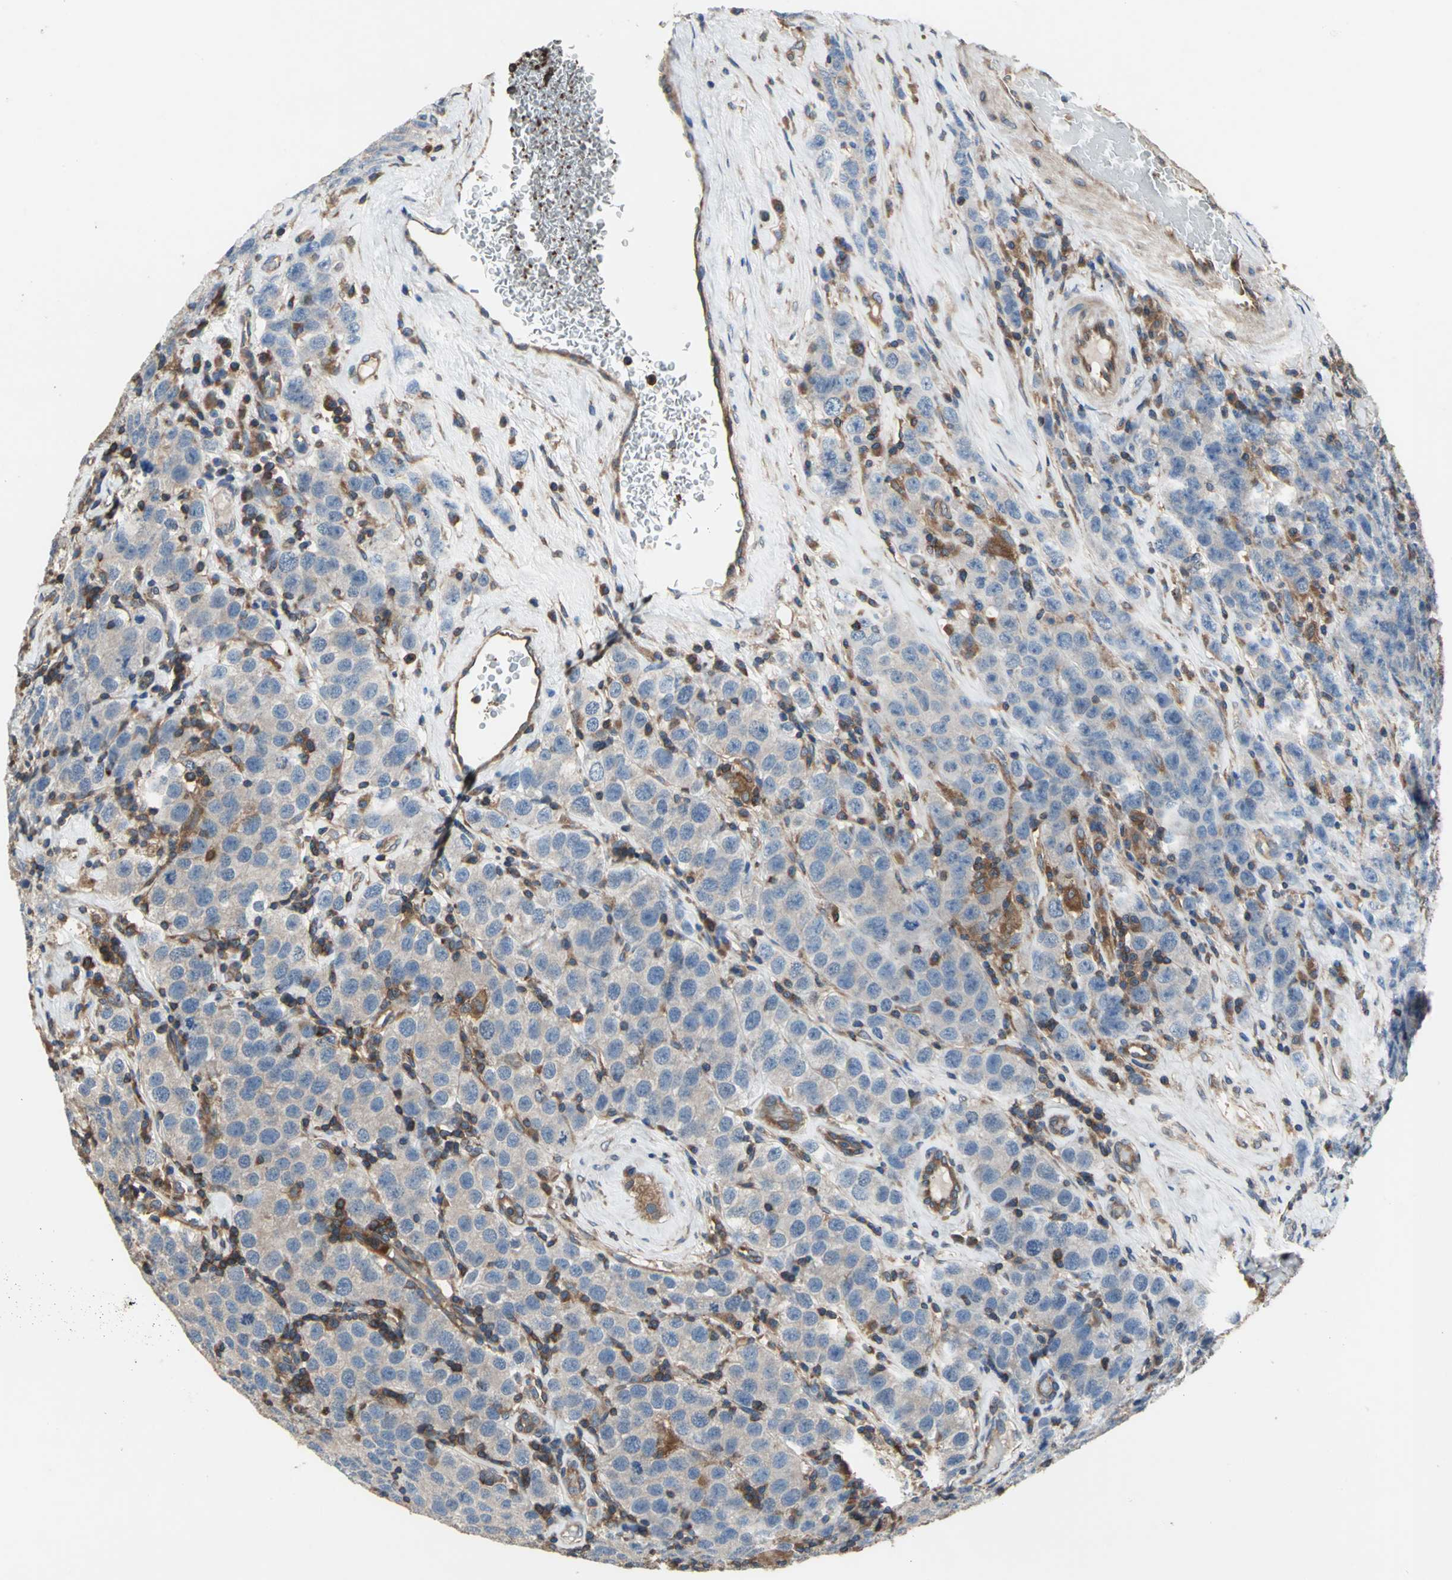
{"staining": {"intensity": "weak", "quantity": "25%-75%", "location": "cytoplasmic/membranous"}, "tissue": "testis cancer", "cell_type": "Tumor cells", "image_type": "cancer", "snomed": [{"axis": "morphology", "description": "Seminoma, NOS"}, {"axis": "topography", "description": "Testis"}], "caption": "A low amount of weak cytoplasmic/membranous staining is present in approximately 25%-75% of tumor cells in testis cancer (seminoma) tissue. Using DAB (3,3'-diaminobenzidine) (brown) and hematoxylin (blue) stains, captured at high magnification using brightfield microscopy.", "gene": "CAPN1", "patient": {"sex": "male", "age": 52}}